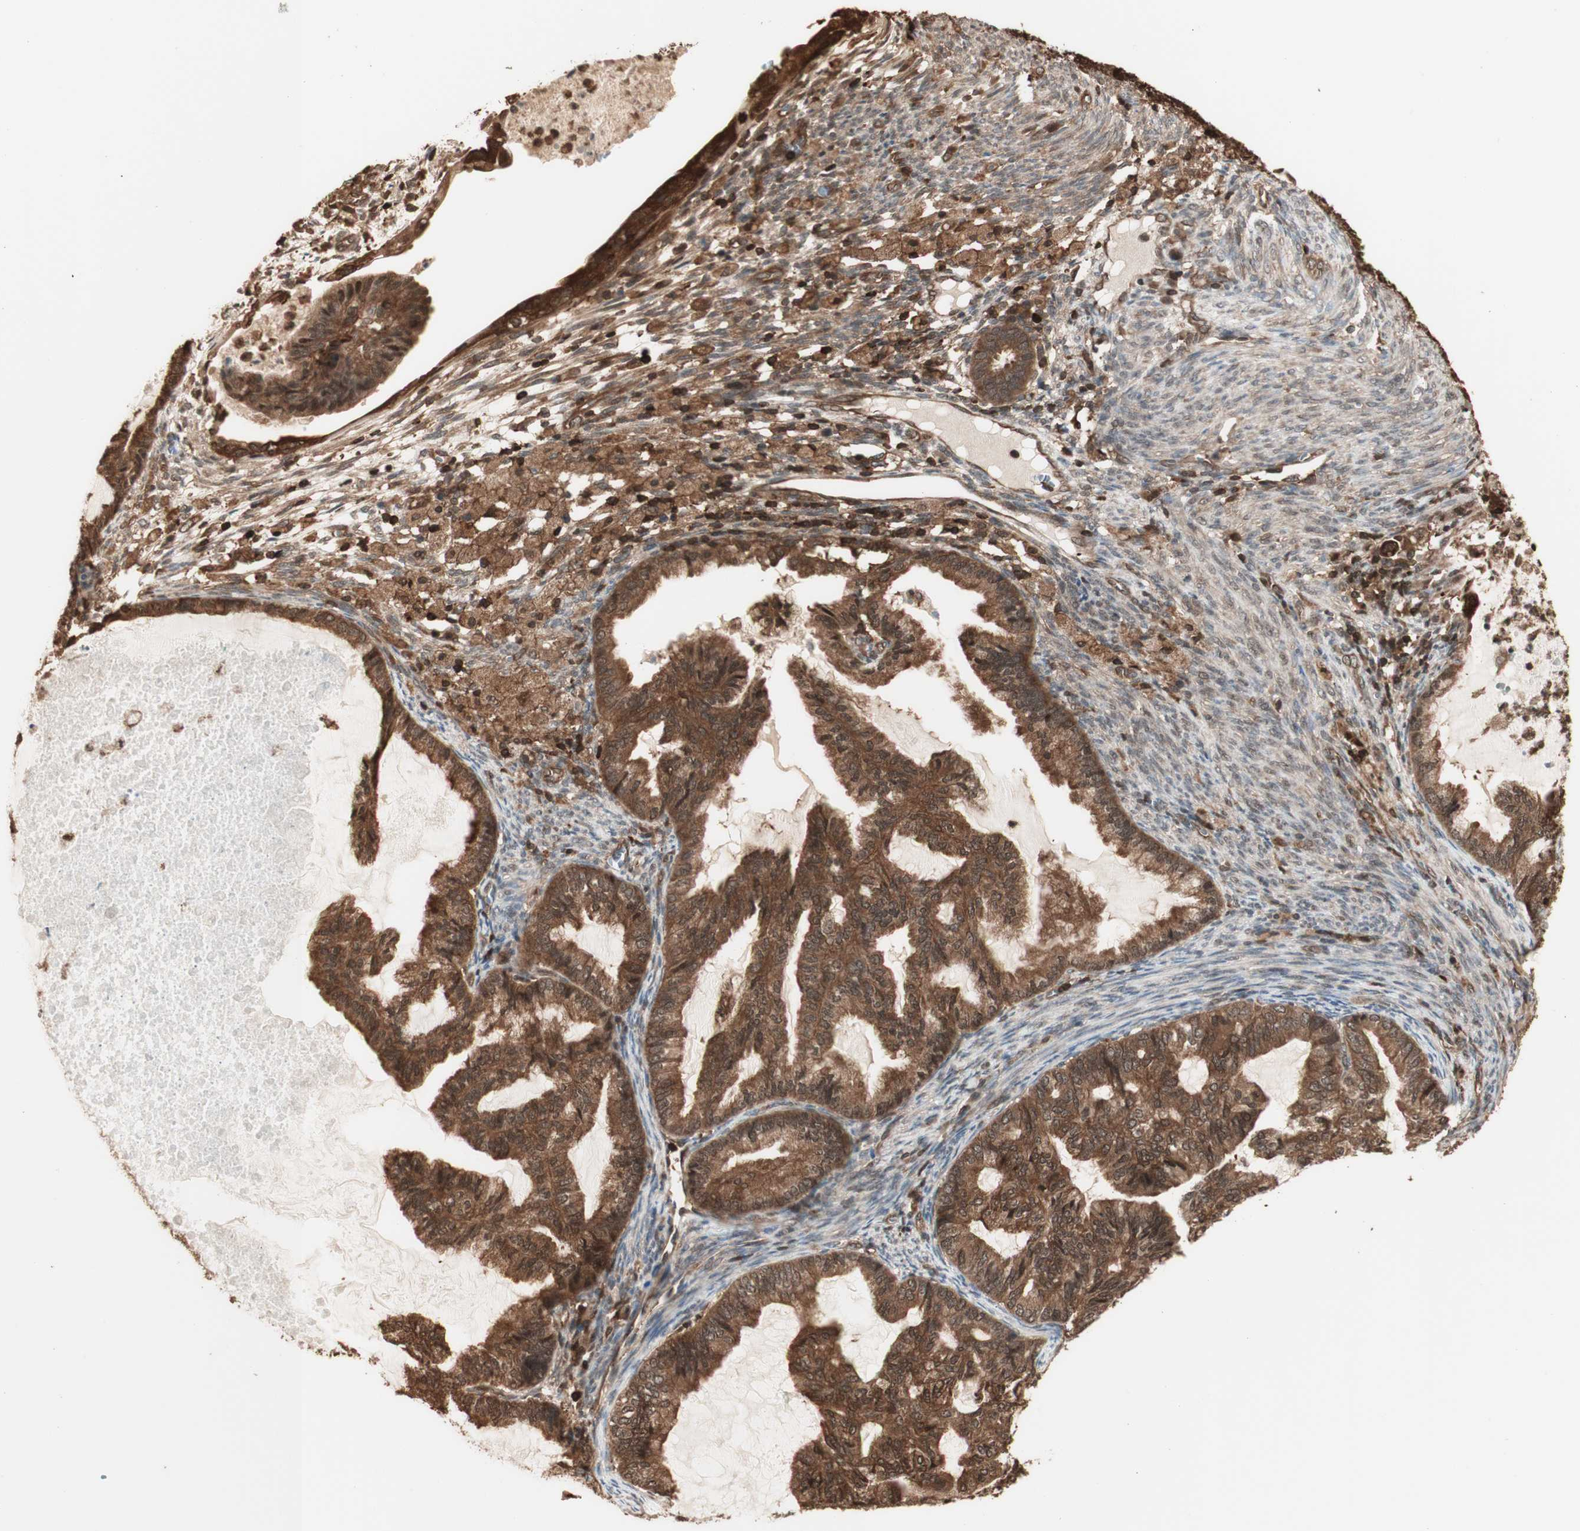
{"staining": {"intensity": "moderate", "quantity": ">75%", "location": "cytoplasmic/membranous,nuclear"}, "tissue": "cervical cancer", "cell_type": "Tumor cells", "image_type": "cancer", "snomed": [{"axis": "morphology", "description": "Normal tissue, NOS"}, {"axis": "morphology", "description": "Adenocarcinoma, NOS"}, {"axis": "topography", "description": "Cervix"}, {"axis": "topography", "description": "Endometrium"}], "caption": "A high-resolution image shows immunohistochemistry (IHC) staining of adenocarcinoma (cervical), which displays moderate cytoplasmic/membranous and nuclear staining in approximately >75% of tumor cells.", "gene": "YWHAB", "patient": {"sex": "female", "age": 86}}